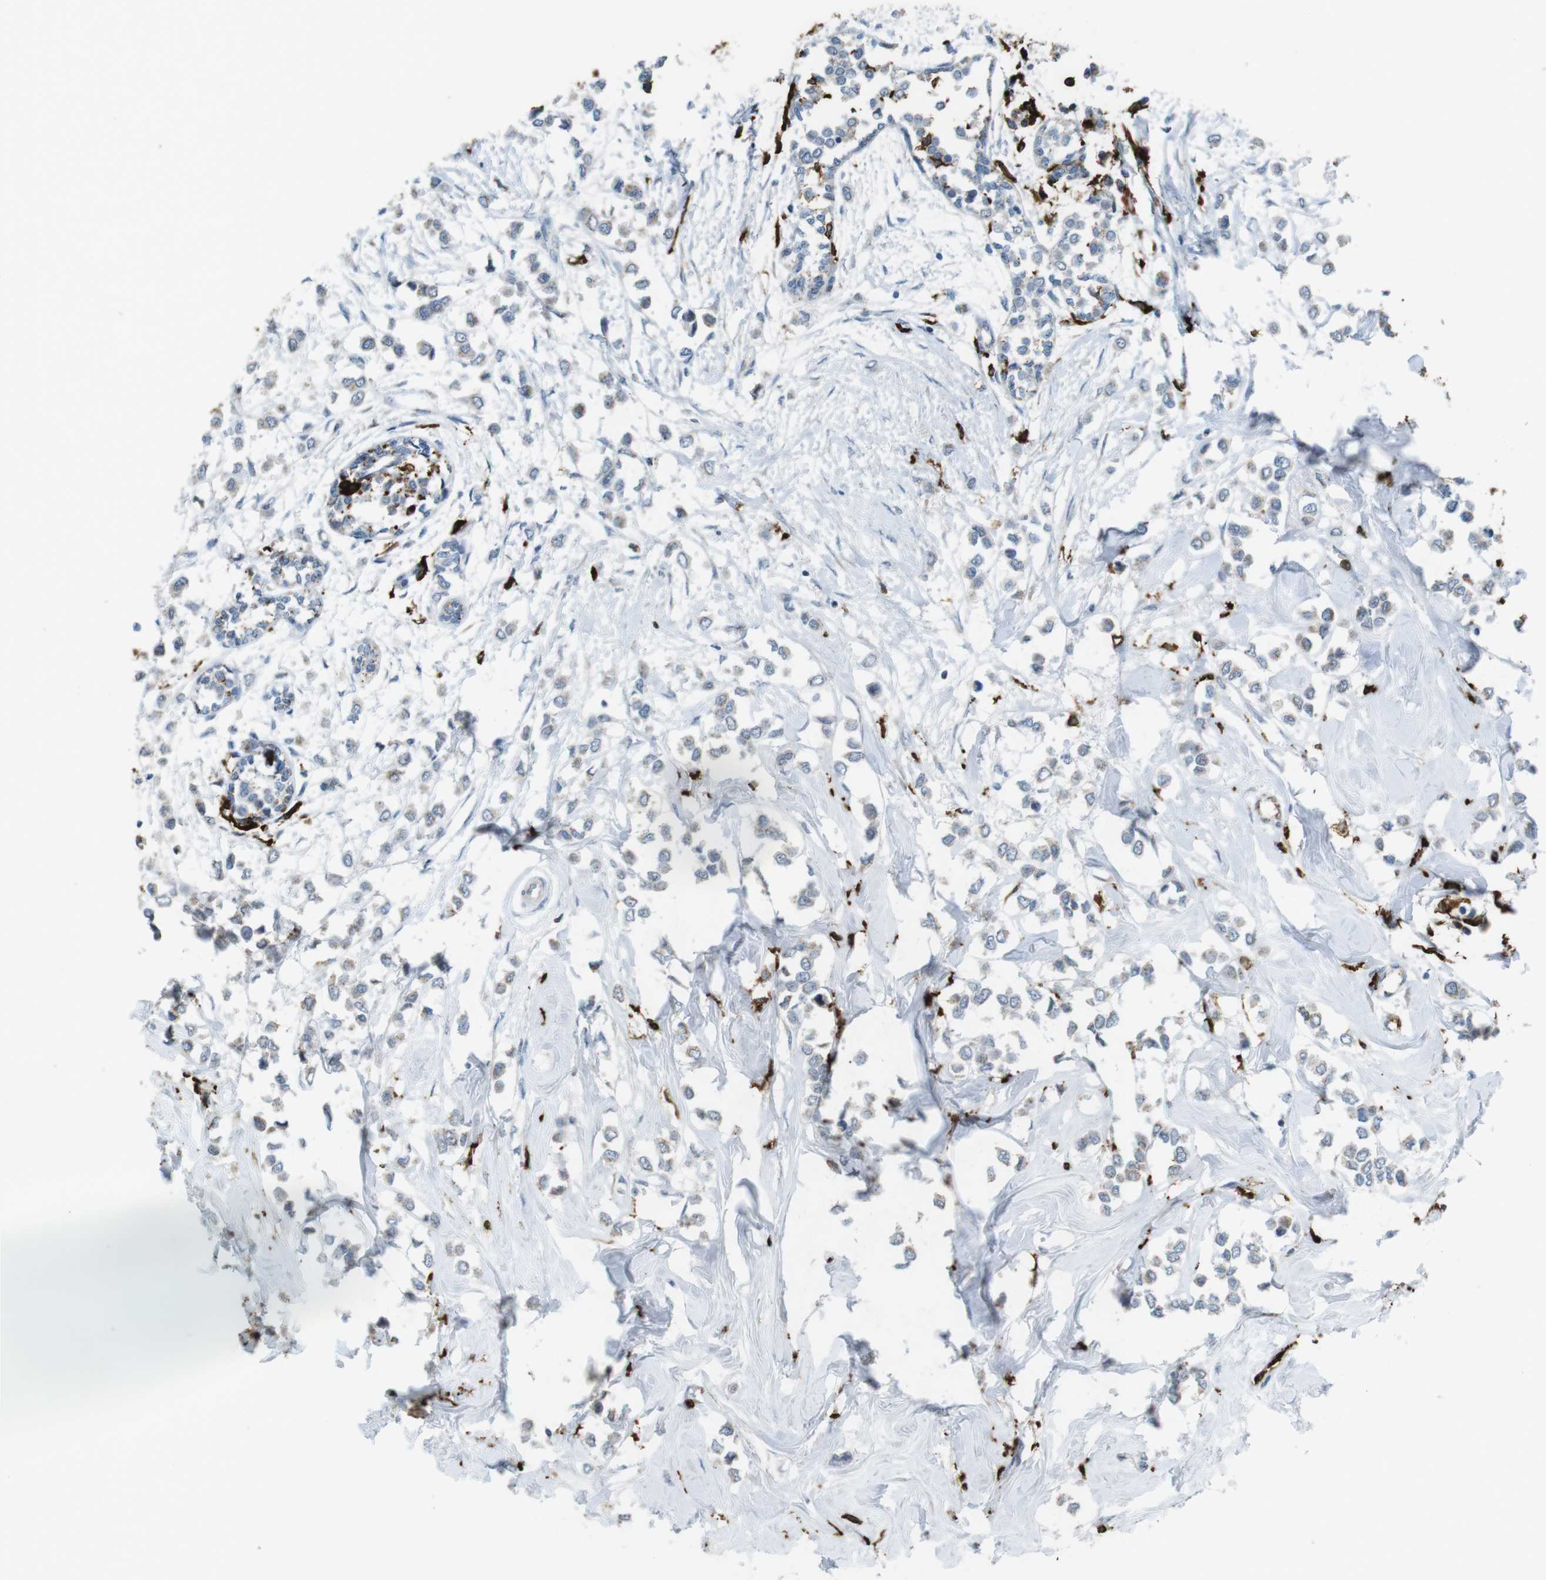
{"staining": {"intensity": "negative", "quantity": "none", "location": "none"}, "tissue": "breast cancer", "cell_type": "Tumor cells", "image_type": "cancer", "snomed": [{"axis": "morphology", "description": "Lobular carcinoma"}, {"axis": "topography", "description": "Breast"}], "caption": "Tumor cells show no significant staining in lobular carcinoma (breast). (IHC, brightfield microscopy, high magnification).", "gene": "HLA-DRA", "patient": {"sex": "female", "age": 51}}